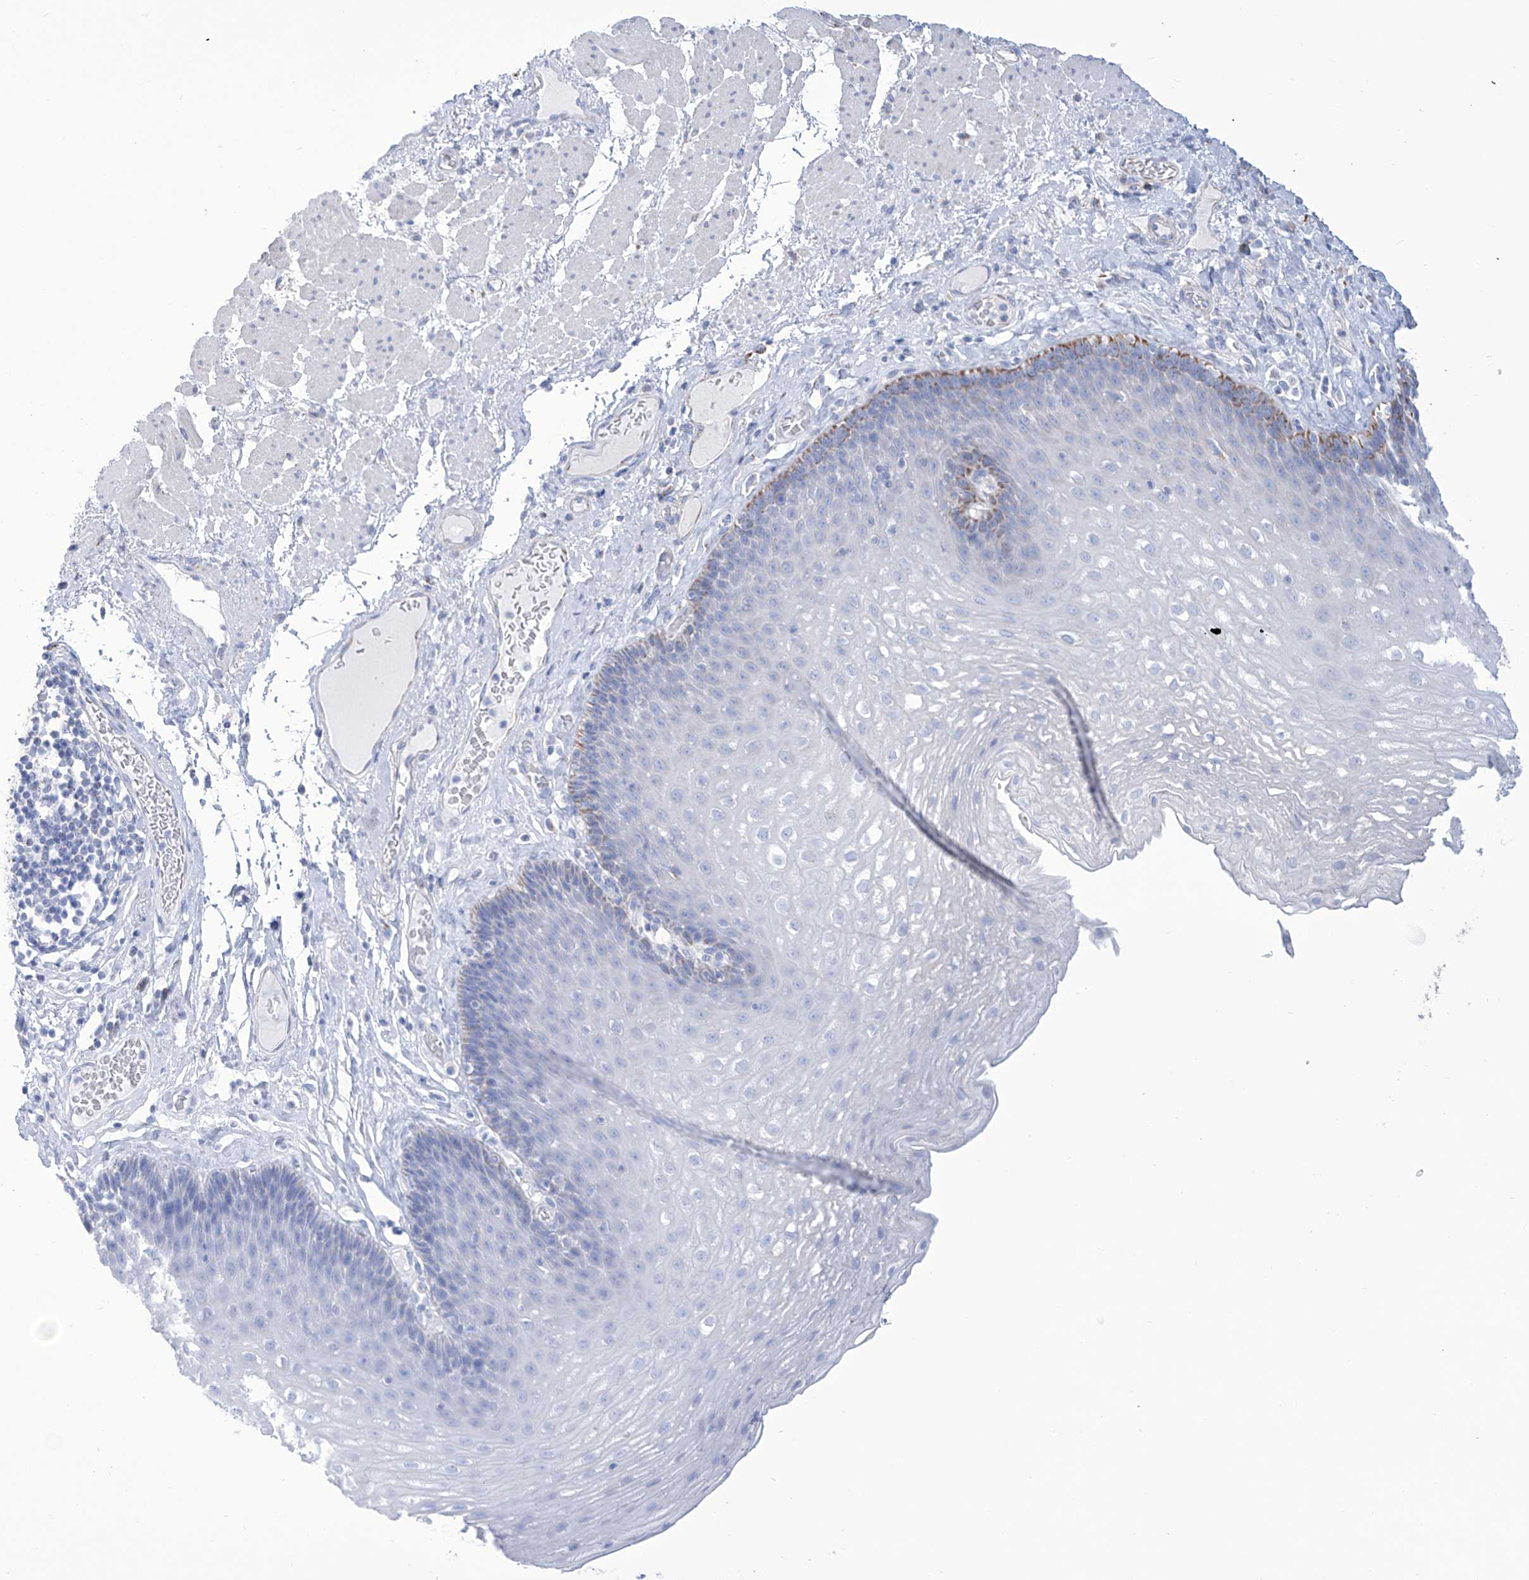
{"staining": {"intensity": "negative", "quantity": "none", "location": "none"}, "tissue": "esophagus", "cell_type": "Squamous epithelial cells", "image_type": "normal", "snomed": [{"axis": "morphology", "description": "Normal tissue, NOS"}, {"axis": "topography", "description": "Esophagus"}], "caption": "IHC image of benign human esophagus stained for a protein (brown), which reveals no staining in squamous epithelial cells. (Stains: DAB (3,3'-diaminobenzidine) IHC with hematoxylin counter stain, Microscopy: brightfield microscopy at high magnification).", "gene": "ALDH6A1", "patient": {"sex": "female", "age": 66}}